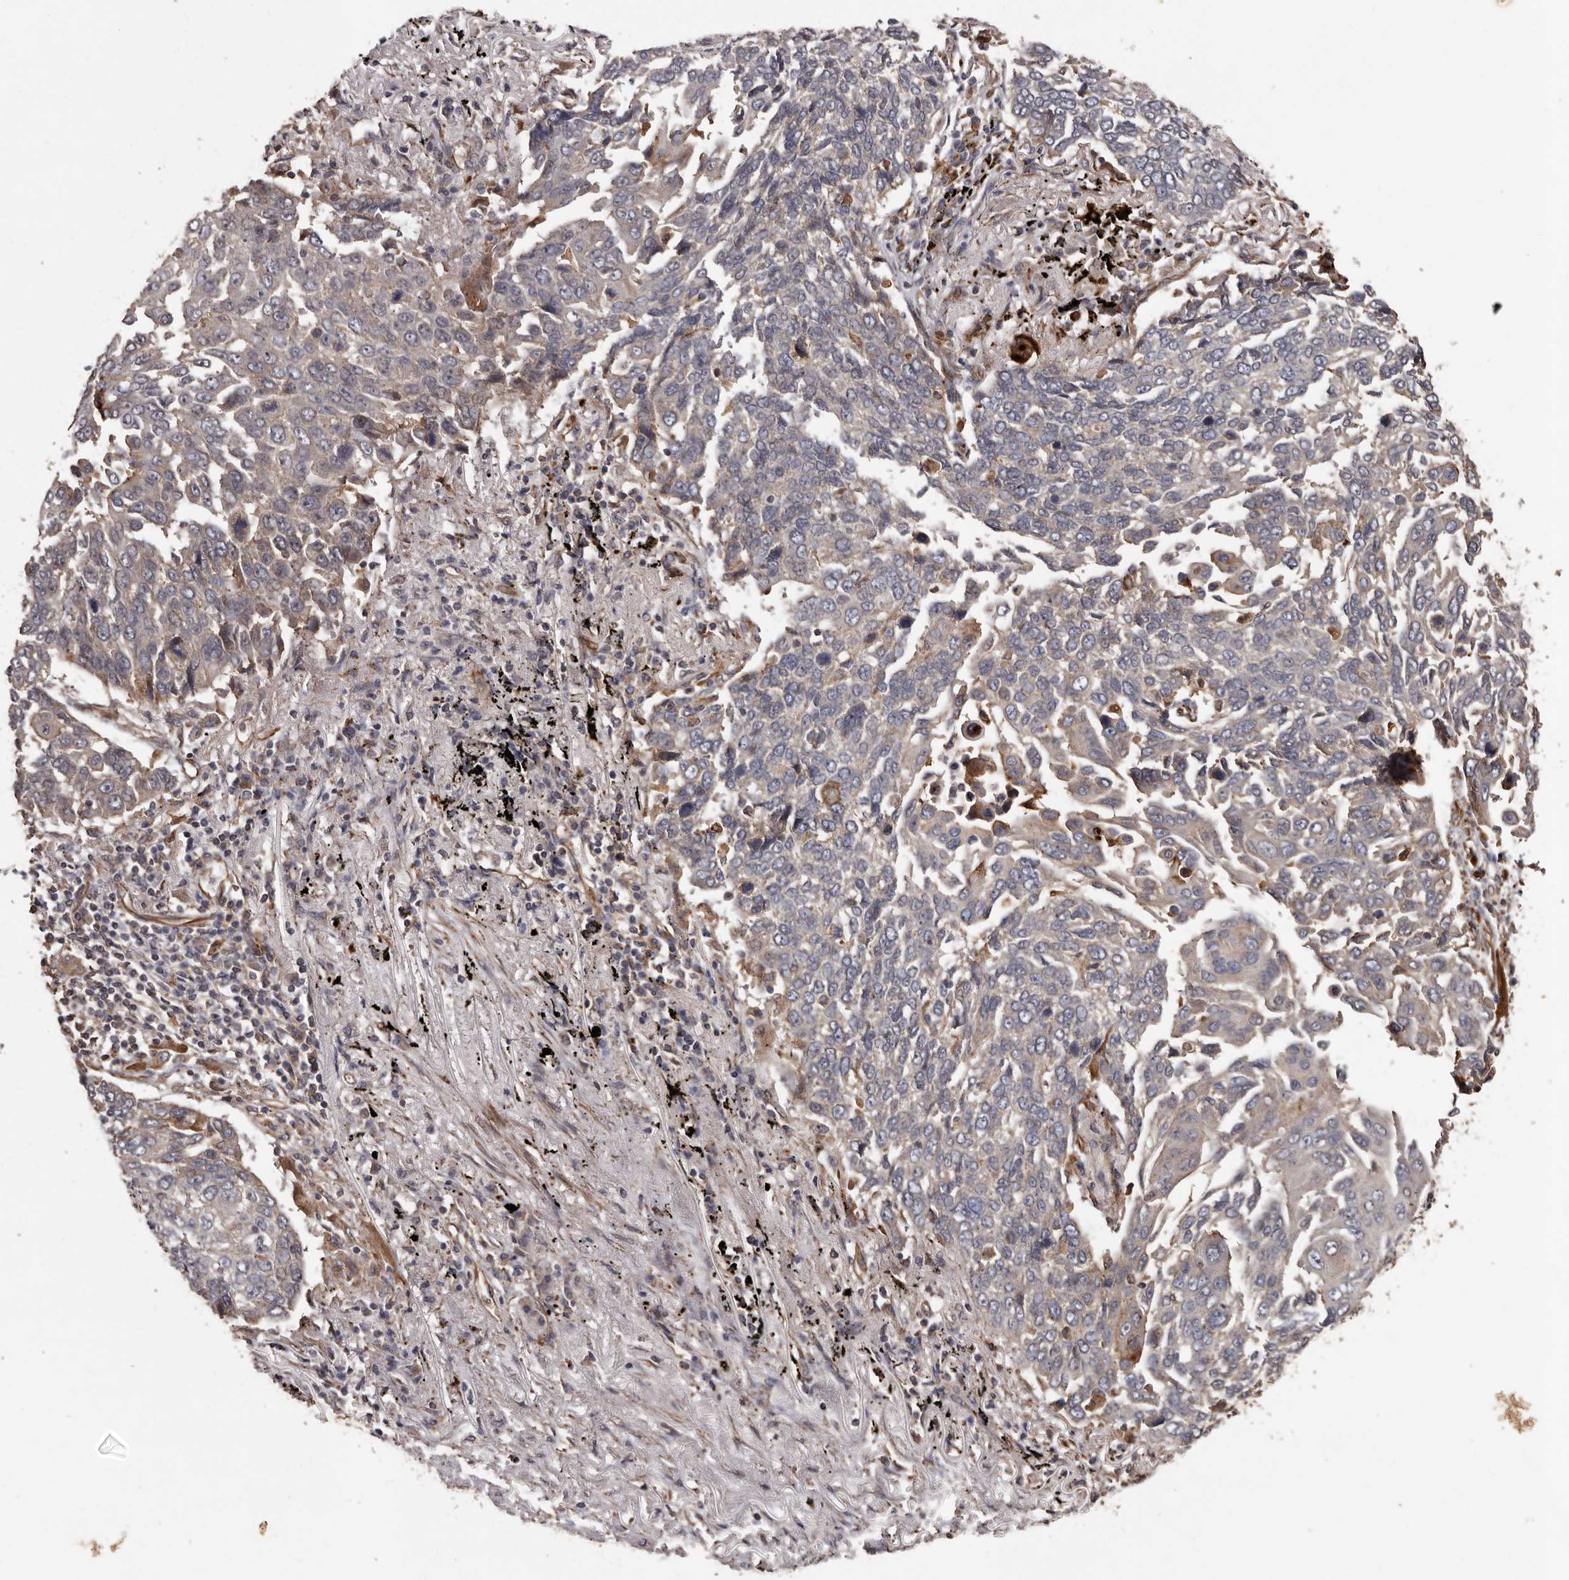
{"staining": {"intensity": "negative", "quantity": "none", "location": "none"}, "tissue": "lung cancer", "cell_type": "Tumor cells", "image_type": "cancer", "snomed": [{"axis": "morphology", "description": "Squamous cell carcinoma, NOS"}, {"axis": "topography", "description": "Lung"}], "caption": "IHC of lung cancer (squamous cell carcinoma) displays no expression in tumor cells. The staining is performed using DAB brown chromogen with nuclei counter-stained in using hematoxylin.", "gene": "BRAT1", "patient": {"sex": "male", "age": 66}}